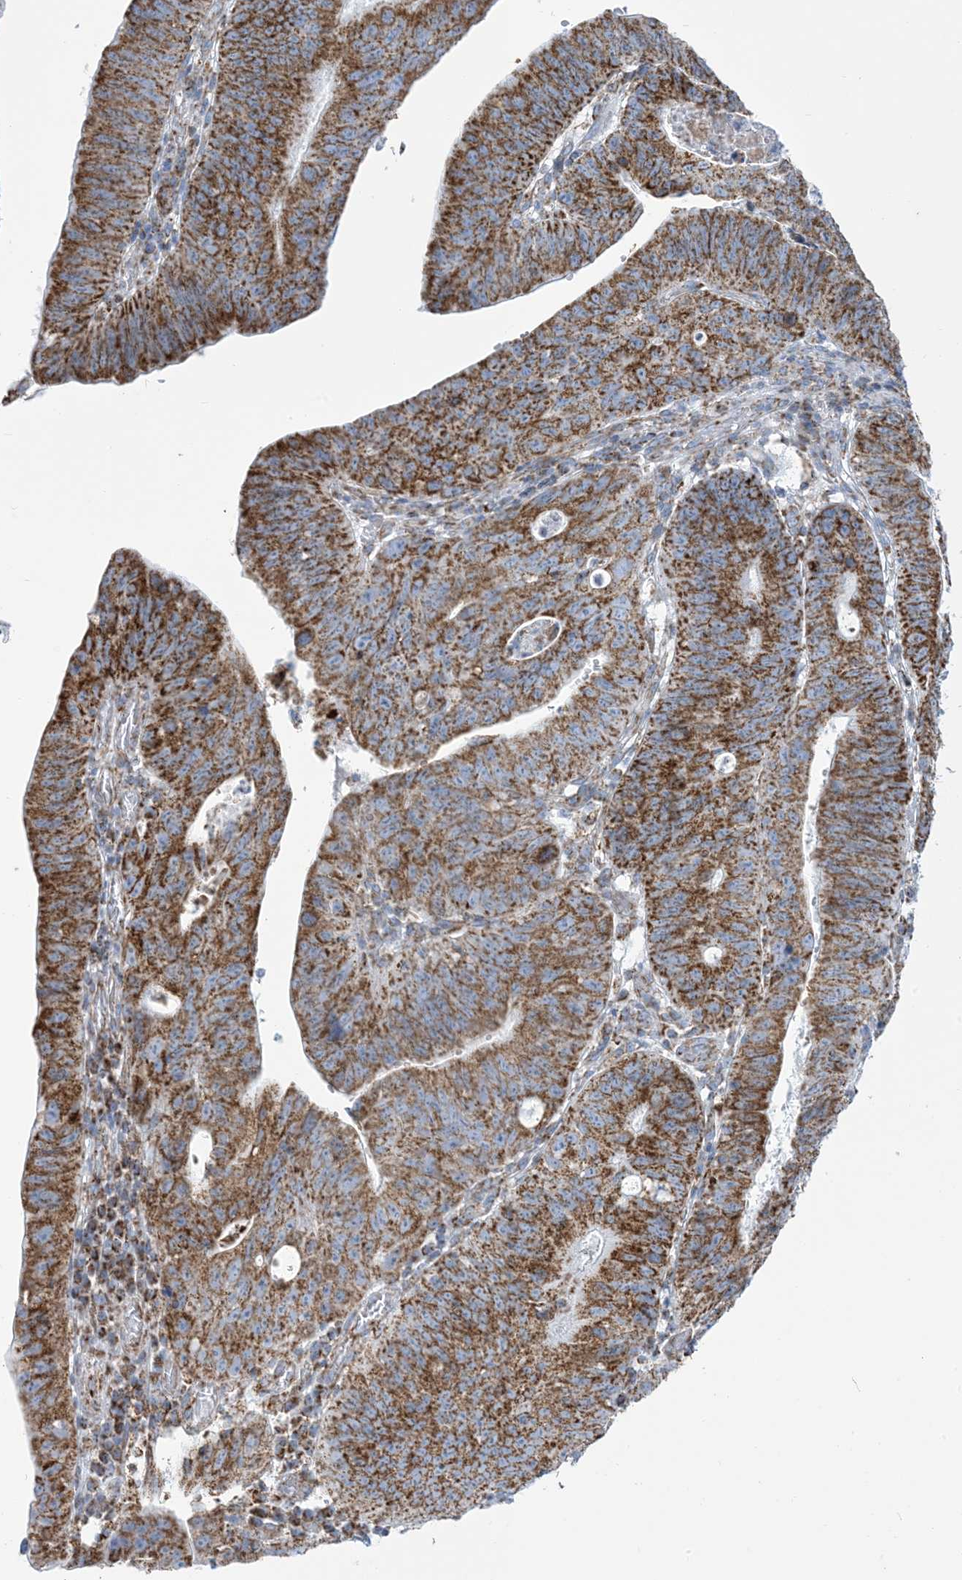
{"staining": {"intensity": "strong", "quantity": ">75%", "location": "cytoplasmic/membranous"}, "tissue": "stomach cancer", "cell_type": "Tumor cells", "image_type": "cancer", "snomed": [{"axis": "morphology", "description": "Adenocarcinoma, NOS"}, {"axis": "topography", "description": "Stomach"}], "caption": "Strong cytoplasmic/membranous staining for a protein is appreciated in about >75% of tumor cells of adenocarcinoma (stomach) using IHC.", "gene": "SAMM50", "patient": {"sex": "male", "age": 59}}